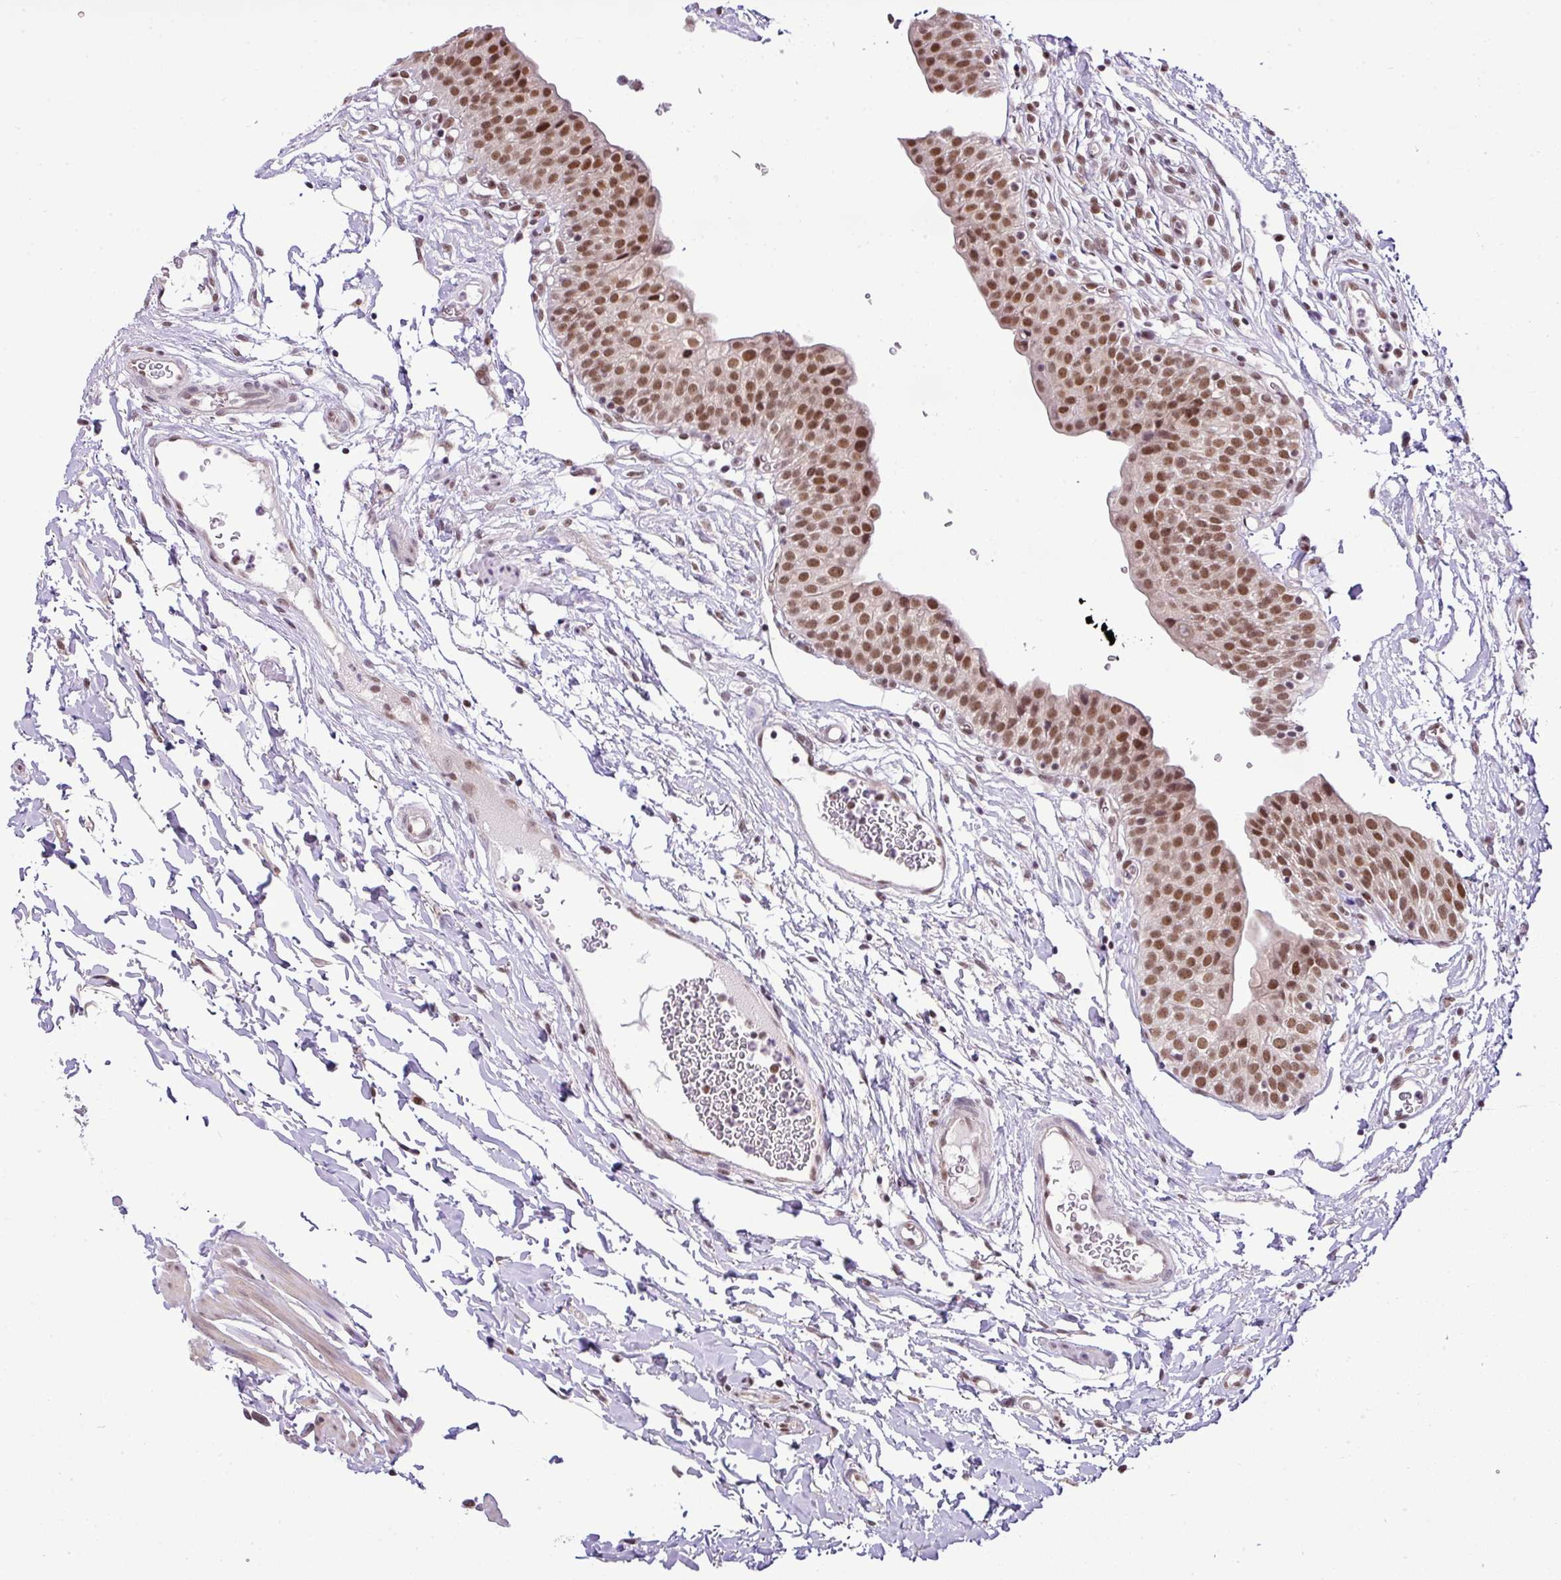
{"staining": {"intensity": "moderate", "quantity": ">75%", "location": "nuclear"}, "tissue": "urinary bladder", "cell_type": "Urothelial cells", "image_type": "normal", "snomed": [{"axis": "morphology", "description": "Normal tissue, NOS"}, {"axis": "topography", "description": "Urinary bladder"}, {"axis": "topography", "description": "Peripheral nerve tissue"}], "caption": "Immunohistochemical staining of benign human urinary bladder reveals medium levels of moderate nuclear positivity in about >75% of urothelial cells. Nuclei are stained in blue.", "gene": "PGAP4", "patient": {"sex": "male", "age": 55}}